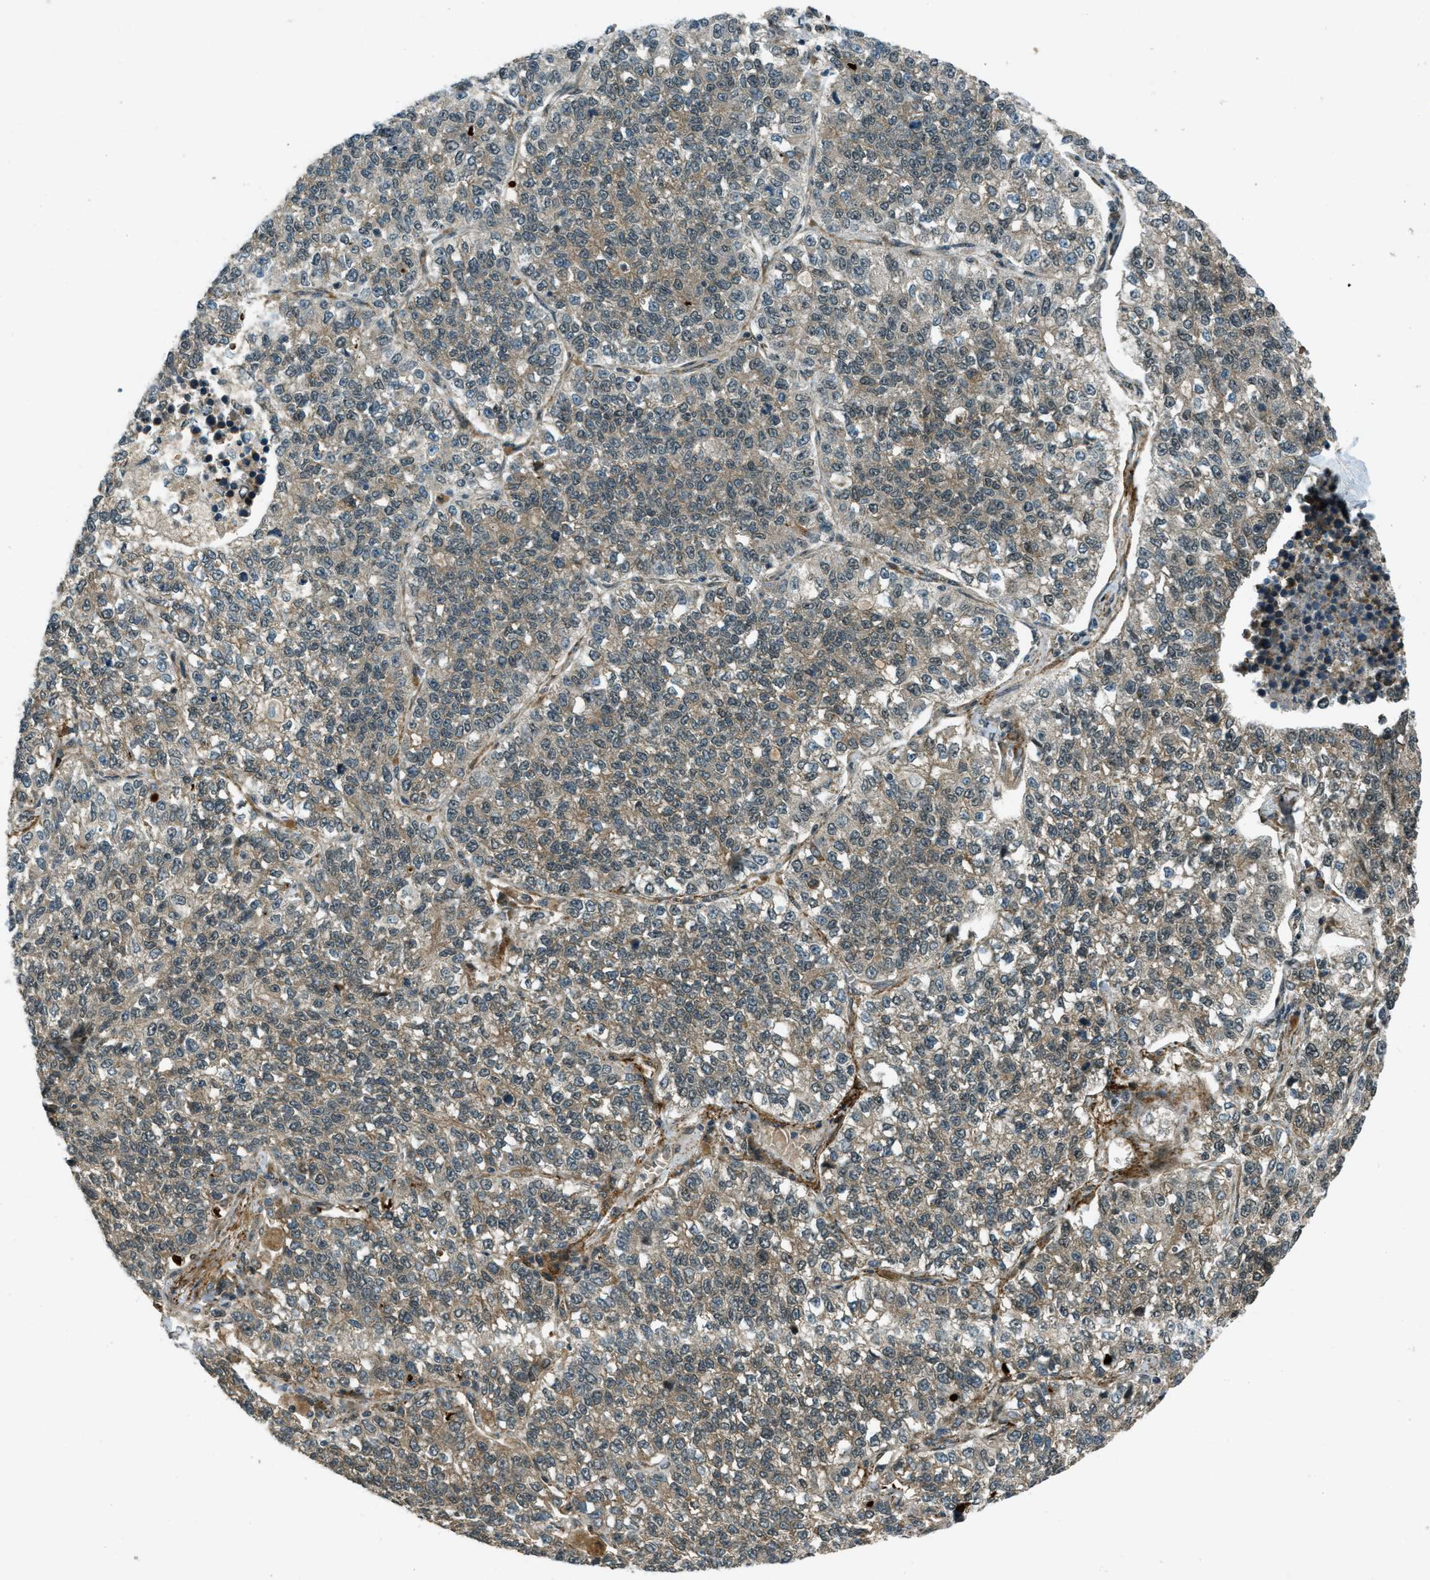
{"staining": {"intensity": "weak", "quantity": ">75%", "location": "cytoplasmic/membranous"}, "tissue": "lung cancer", "cell_type": "Tumor cells", "image_type": "cancer", "snomed": [{"axis": "morphology", "description": "Adenocarcinoma, NOS"}, {"axis": "topography", "description": "Lung"}], "caption": "Human lung cancer (adenocarcinoma) stained for a protein (brown) reveals weak cytoplasmic/membranous positive expression in about >75% of tumor cells.", "gene": "EIF2AK3", "patient": {"sex": "male", "age": 49}}